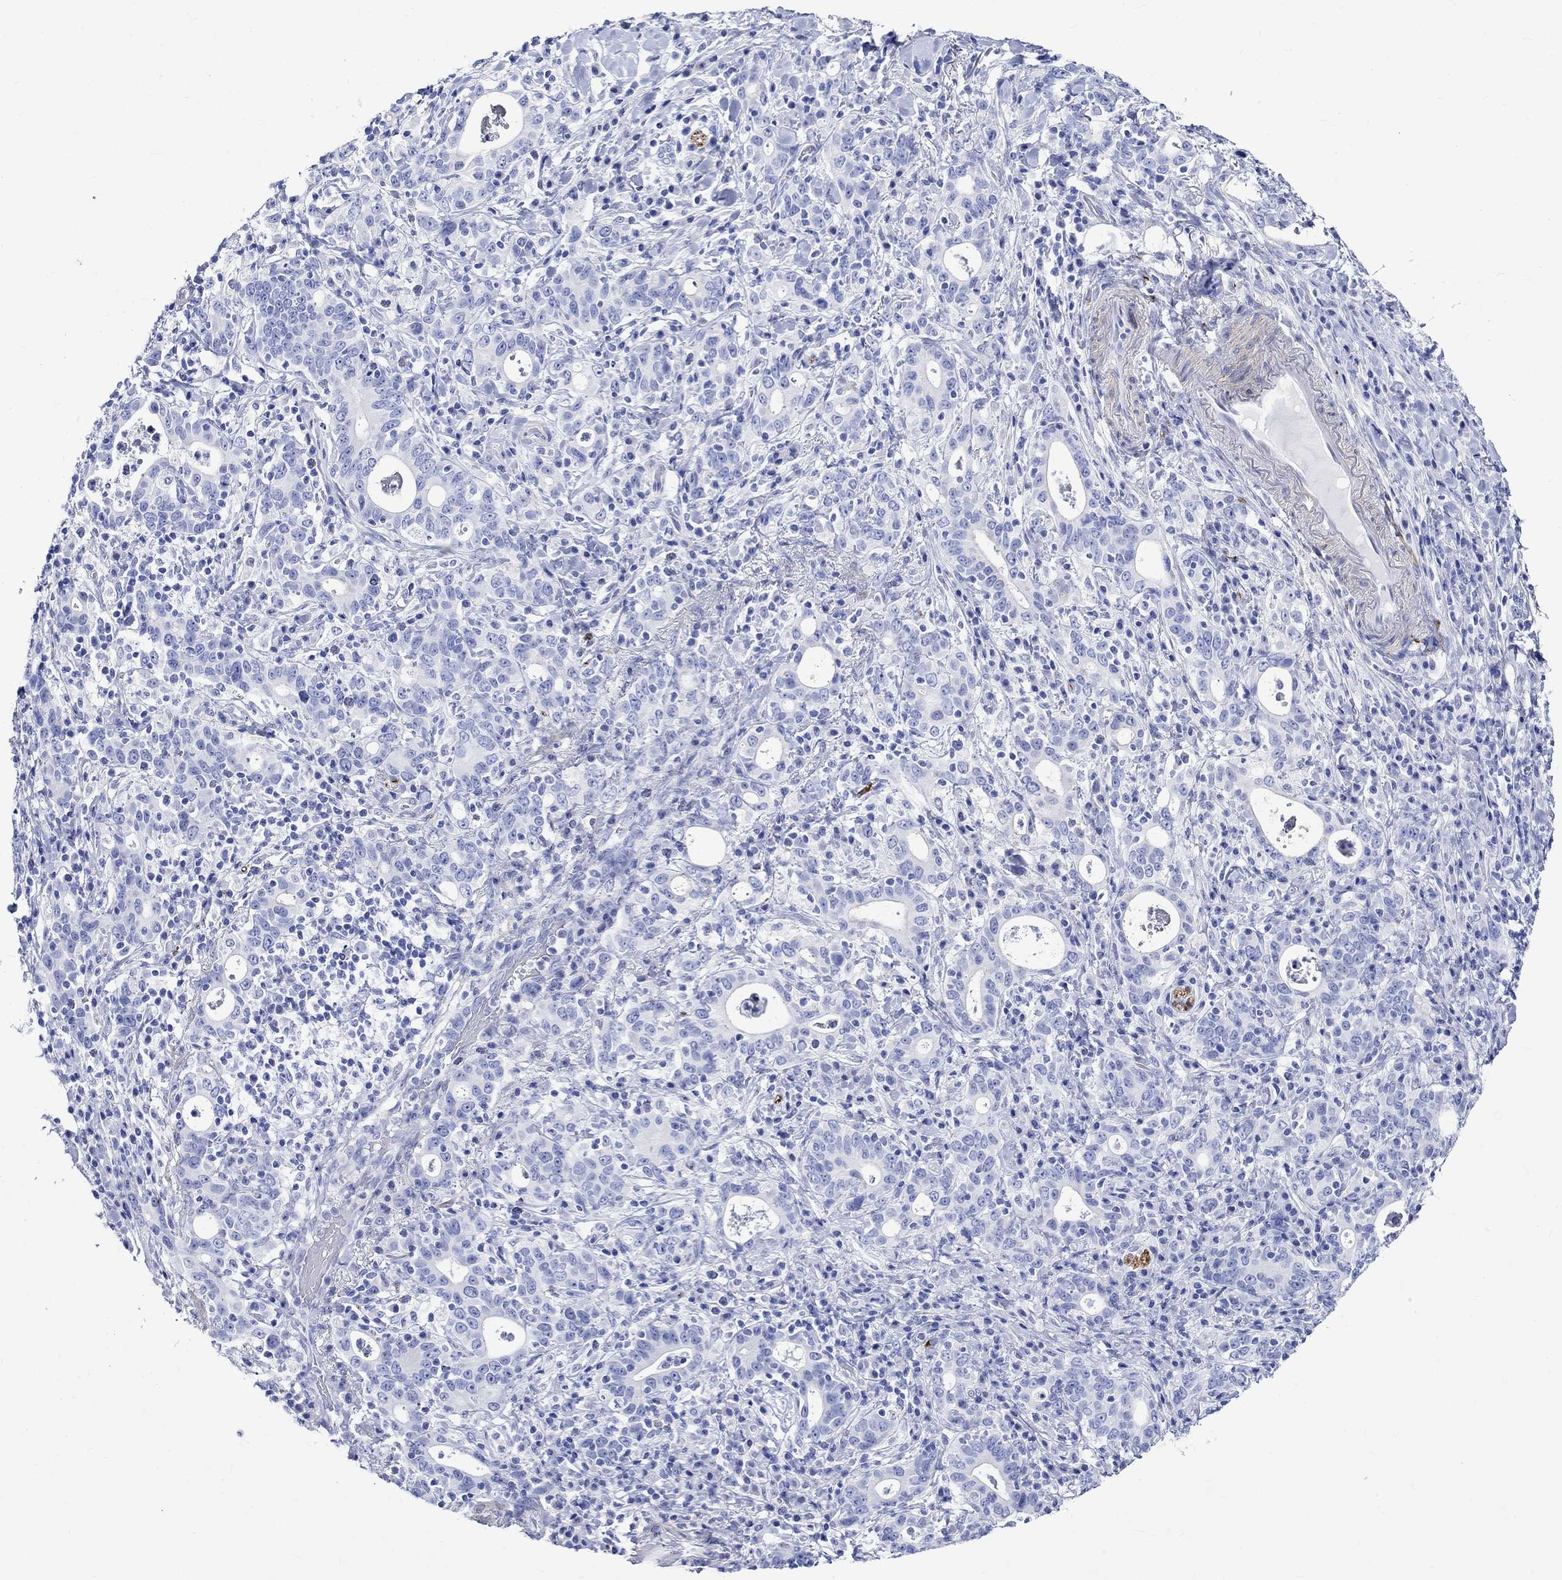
{"staining": {"intensity": "negative", "quantity": "none", "location": "none"}, "tissue": "stomach cancer", "cell_type": "Tumor cells", "image_type": "cancer", "snomed": [{"axis": "morphology", "description": "Adenocarcinoma, NOS"}, {"axis": "topography", "description": "Stomach"}], "caption": "A histopathology image of stomach cancer (adenocarcinoma) stained for a protein demonstrates no brown staining in tumor cells.", "gene": "CRYAB", "patient": {"sex": "male", "age": 79}}